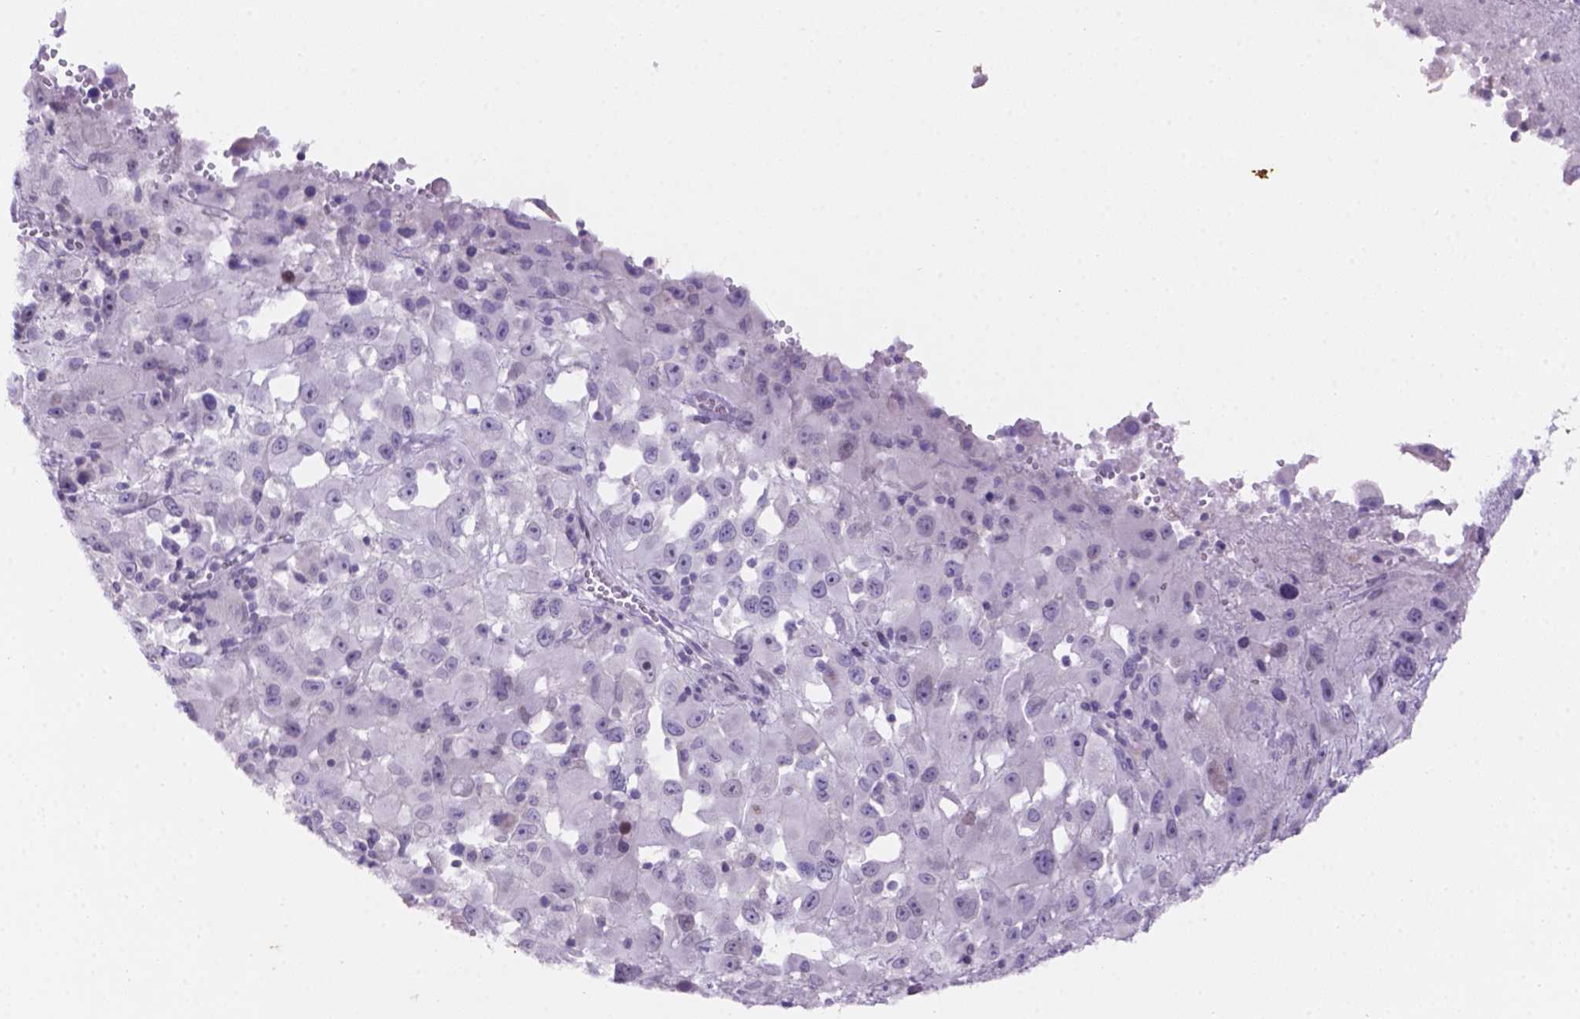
{"staining": {"intensity": "negative", "quantity": "none", "location": "none"}, "tissue": "melanoma", "cell_type": "Tumor cells", "image_type": "cancer", "snomed": [{"axis": "morphology", "description": "Malignant melanoma, Metastatic site"}, {"axis": "topography", "description": "Soft tissue"}], "caption": "IHC image of human malignant melanoma (metastatic site) stained for a protein (brown), which reveals no expression in tumor cells.", "gene": "DMWD", "patient": {"sex": "male", "age": 50}}